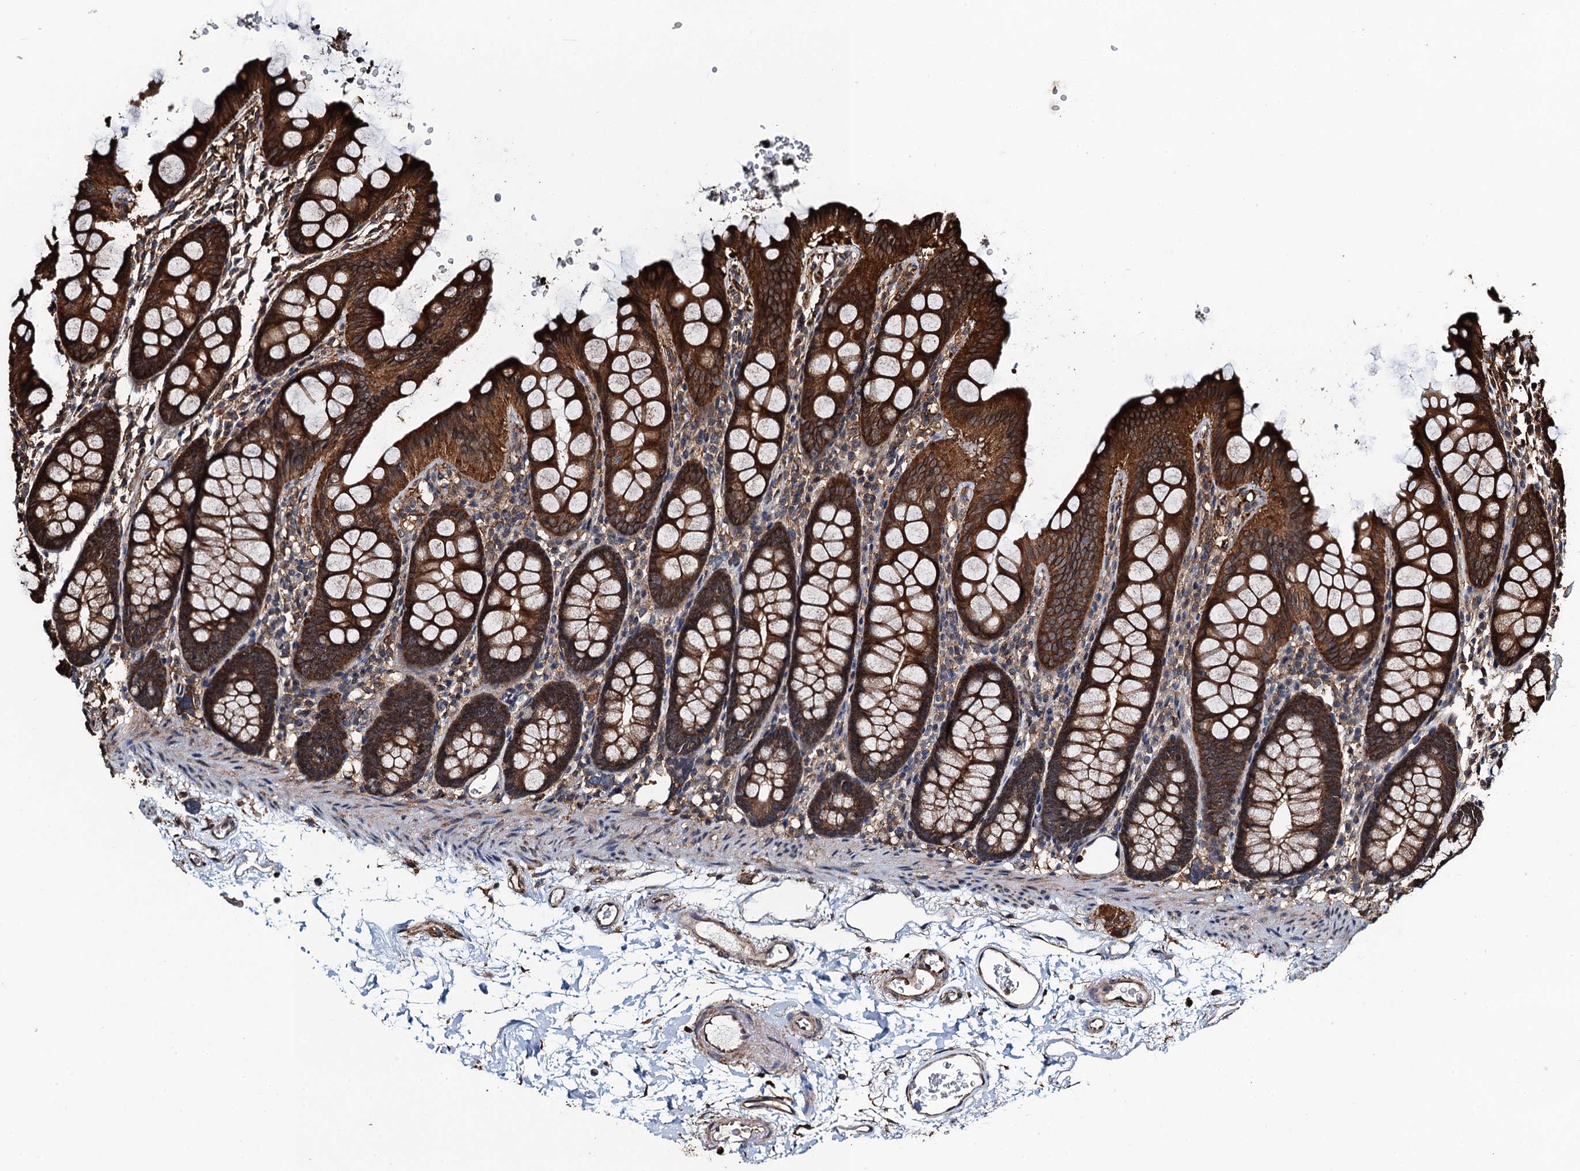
{"staining": {"intensity": "moderate", "quantity": ">75%", "location": "cytoplasmic/membranous"}, "tissue": "colon", "cell_type": "Endothelial cells", "image_type": "normal", "snomed": [{"axis": "morphology", "description": "Normal tissue, NOS"}, {"axis": "topography", "description": "Colon"}], "caption": "Approximately >75% of endothelial cells in normal colon exhibit moderate cytoplasmic/membranous protein expression as visualized by brown immunohistochemical staining.", "gene": "WHAMM", "patient": {"sex": "male", "age": 75}}